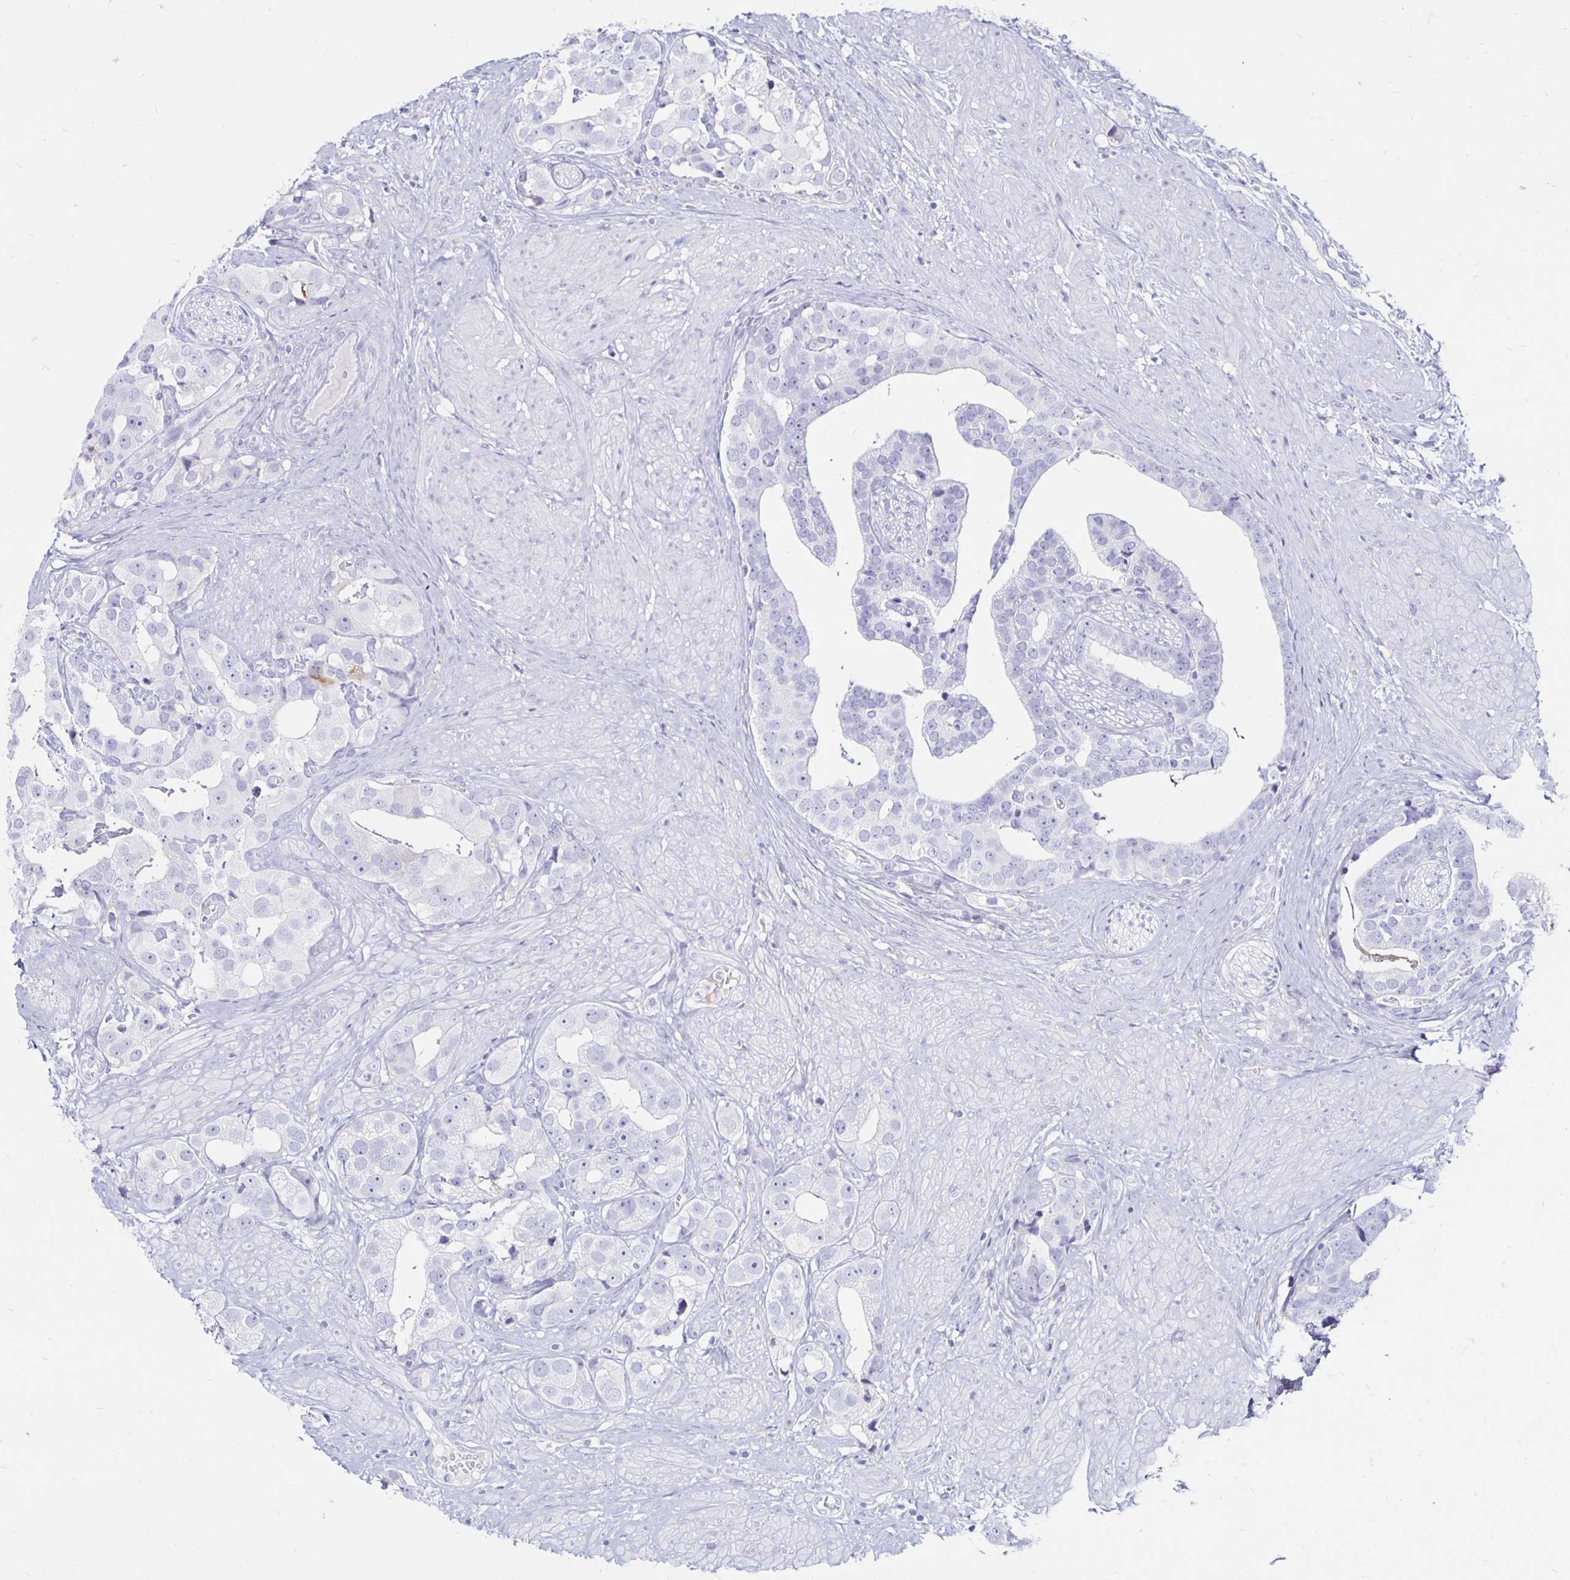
{"staining": {"intensity": "negative", "quantity": "none", "location": "none"}, "tissue": "prostate cancer", "cell_type": "Tumor cells", "image_type": "cancer", "snomed": [{"axis": "morphology", "description": "Adenocarcinoma, High grade"}, {"axis": "topography", "description": "Prostate"}], "caption": "Tumor cells are negative for protein expression in human adenocarcinoma (high-grade) (prostate).", "gene": "TIMP1", "patient": {"sex": "male", "age": 71}}